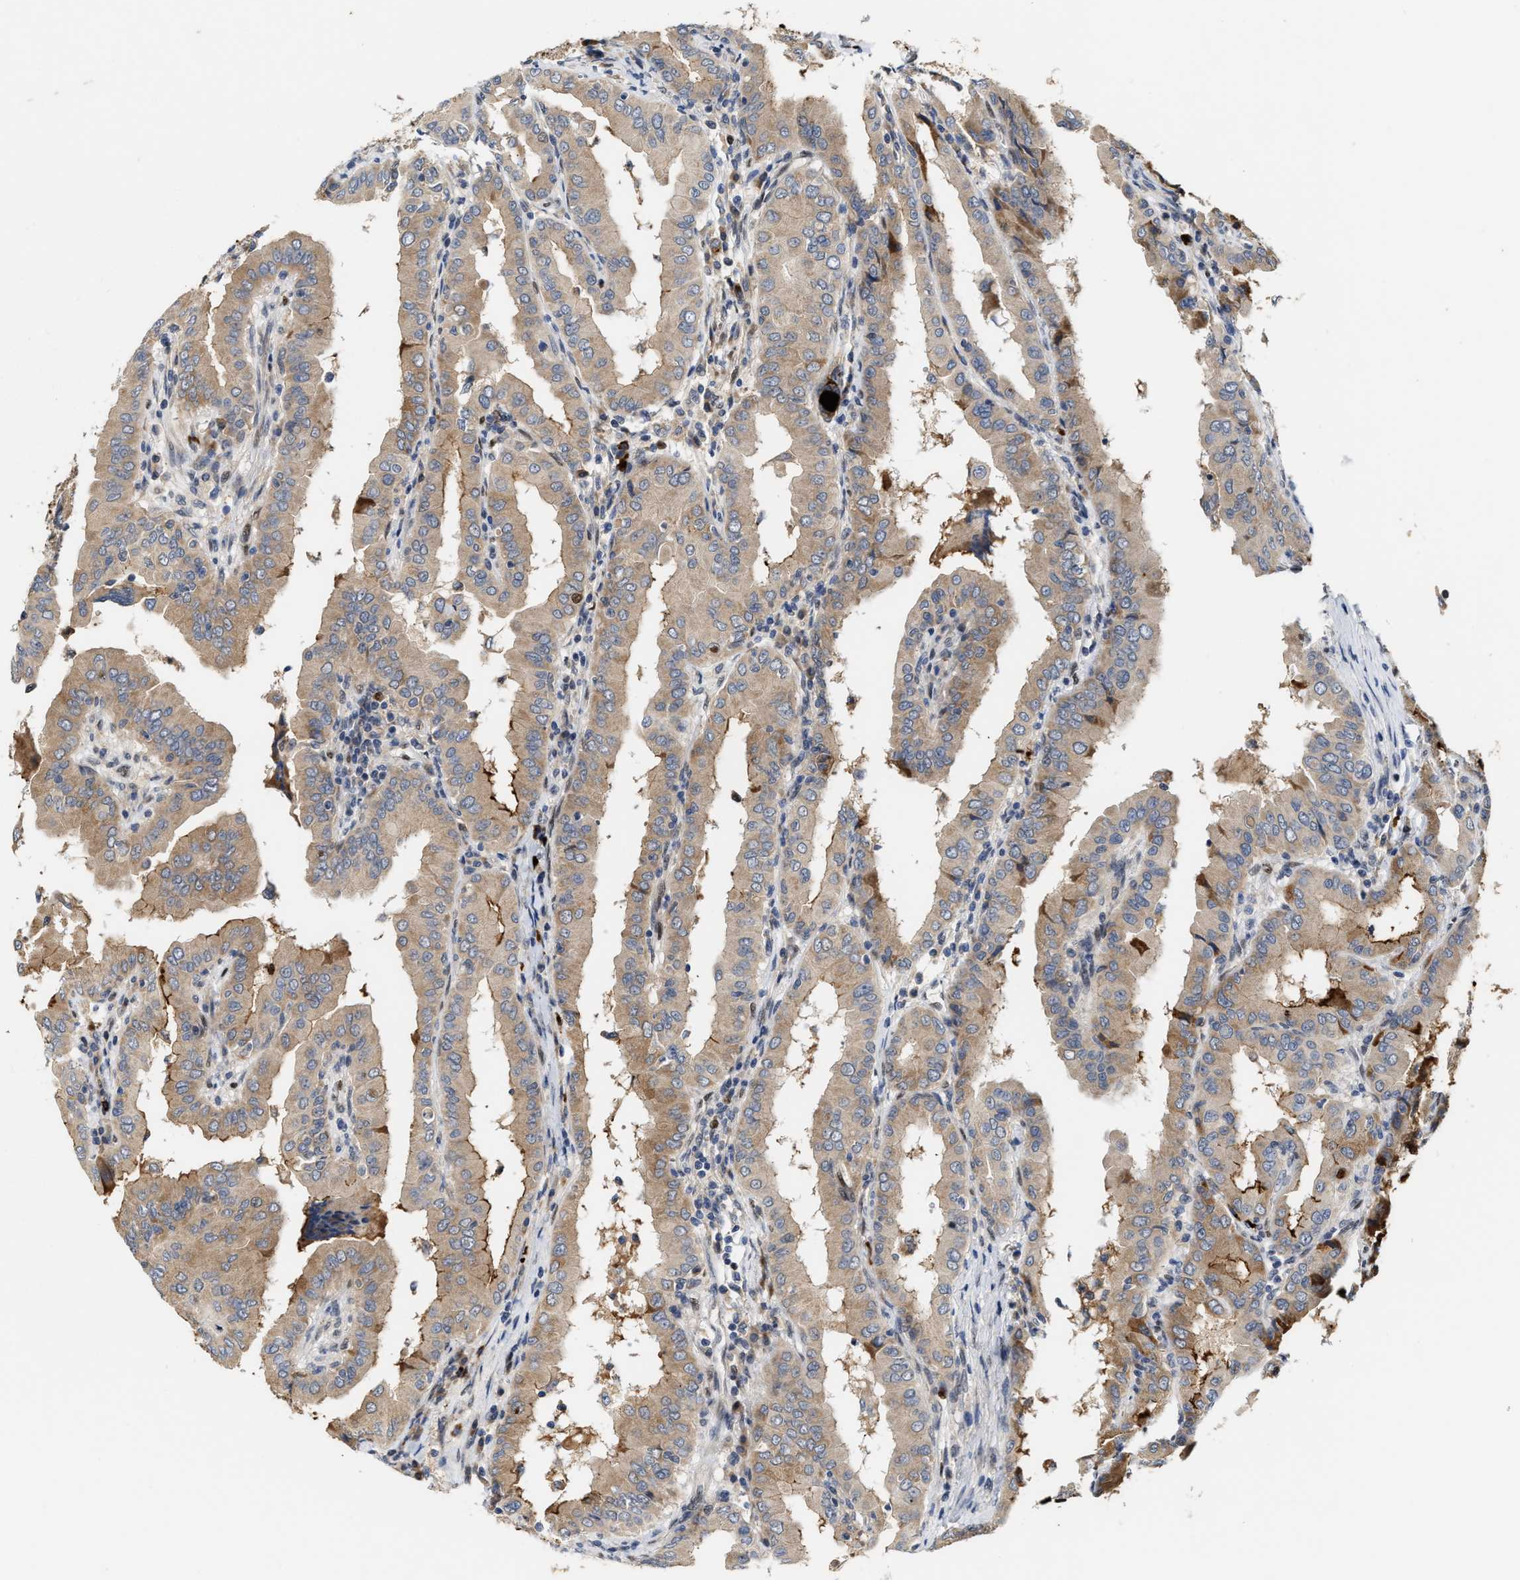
{"staining": {"intensity": "weak", "quantity": ">75%", "location": "cytoplasmic/membranous"}, "tissue": "thyroid cancer", "cell_type": "Tumor cells", "image_type": "cancer", "snomed": [{"axis": "morphology", "description": "Papillary adenocarcinoma, NOS"}, {"axis": "topography", "description": "Thyroid gland"}], "caption": "Immunohistochemistry histopathology image of human thyroid cancer stained for a protein (brown), which demonstrates low levels of weak cytoplasmic/membranous positivity in approximately >75% of tumor cells.", "gene": "TCF4", "patient": {"sex": "male", "age": 33}}